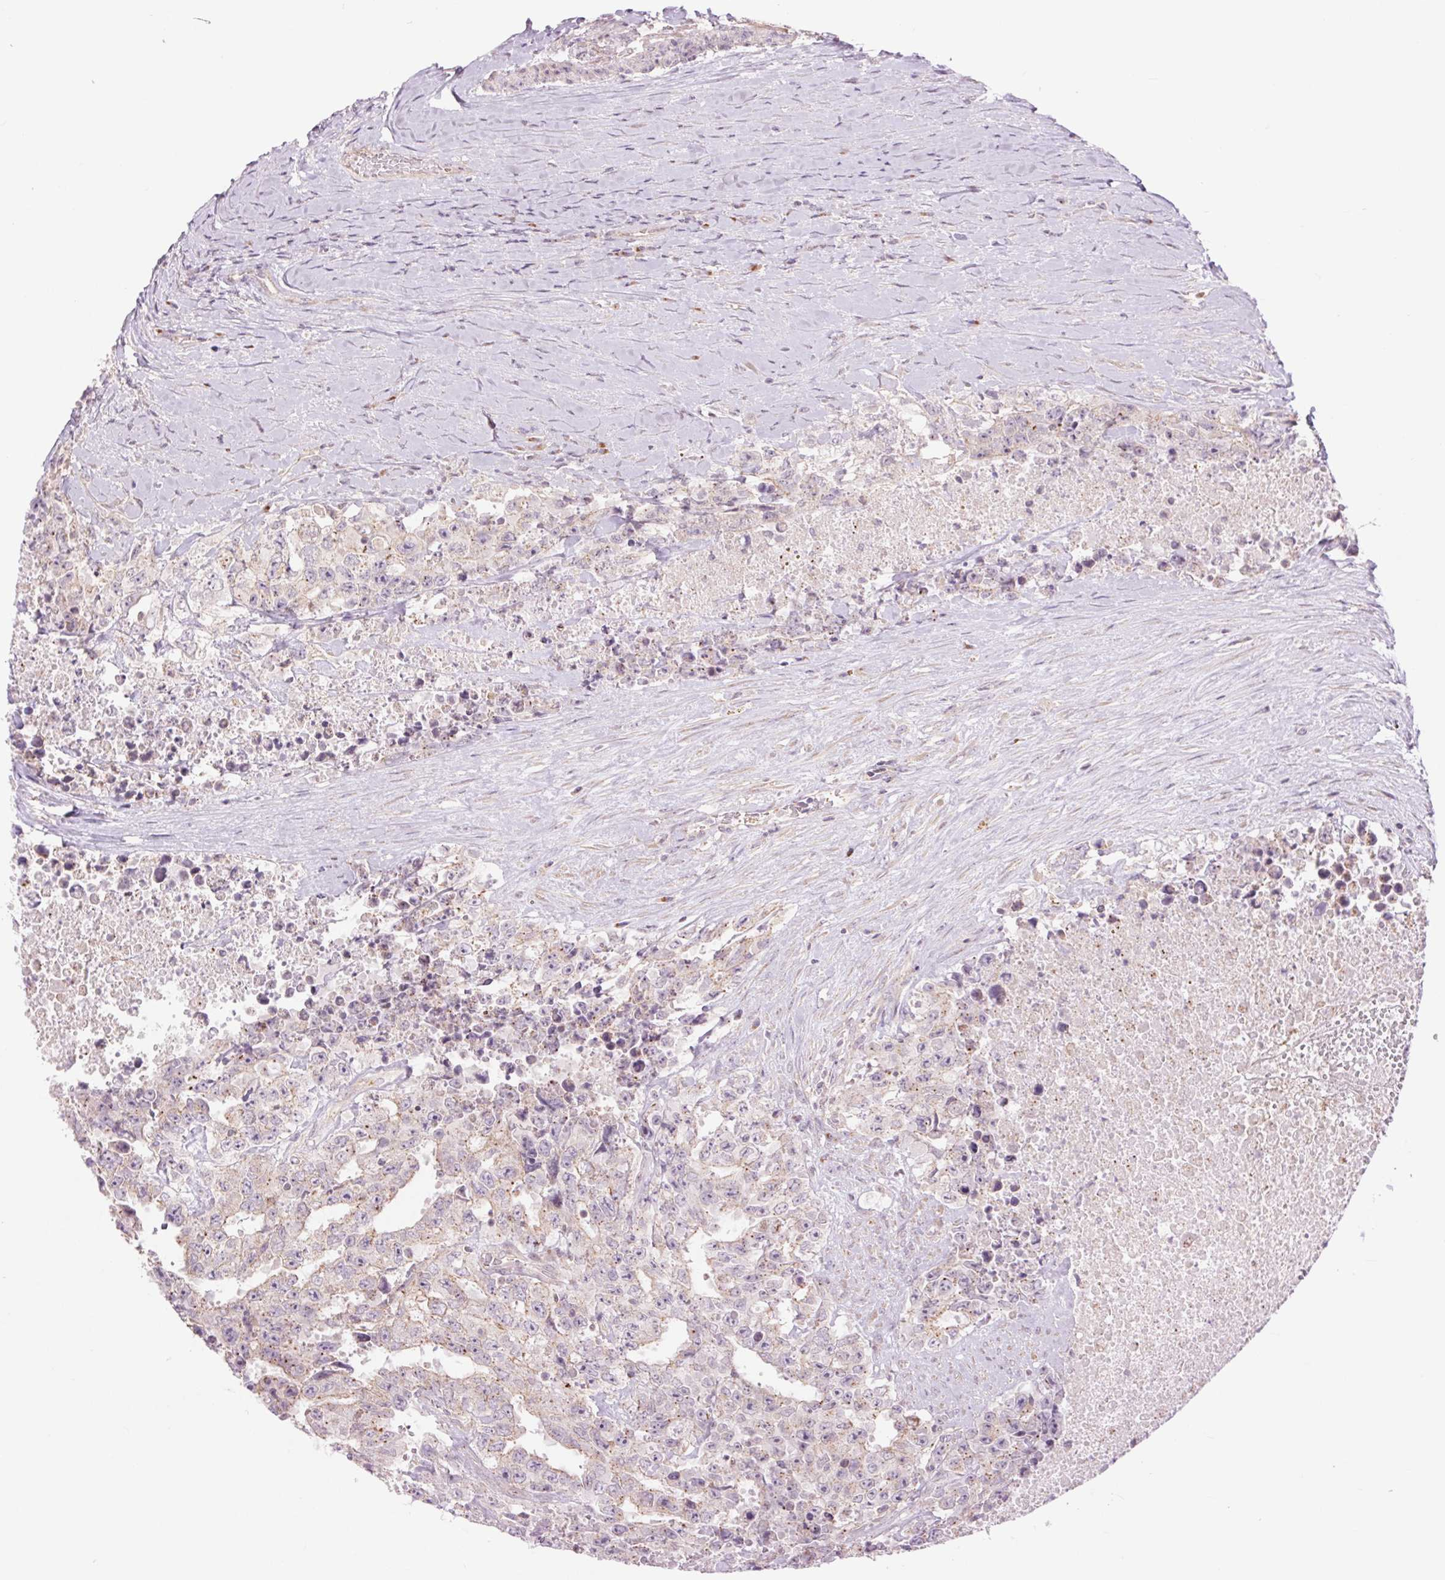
{"staining": {"intensity": "weak", "quantity": "<25%", "location": "cytoplasmic/membranous"}, "tissue": "testis cancer", "cell_type": "Tumor cells", "image_type": "cancer", "snomed": [{"axis": "morphology", "description": "Carcinoma, Embryonal, NOS"}, {"axis": "topography", "description": "Testis"}], "caption": "IHC histopathology image of testis cancer (embryonal carcinoma) stained for a protein (brown), which demonstrates no positivity in tumor cells.", "gene": "CTNNA3", "patient": {"sex": "male", "age": 24}}